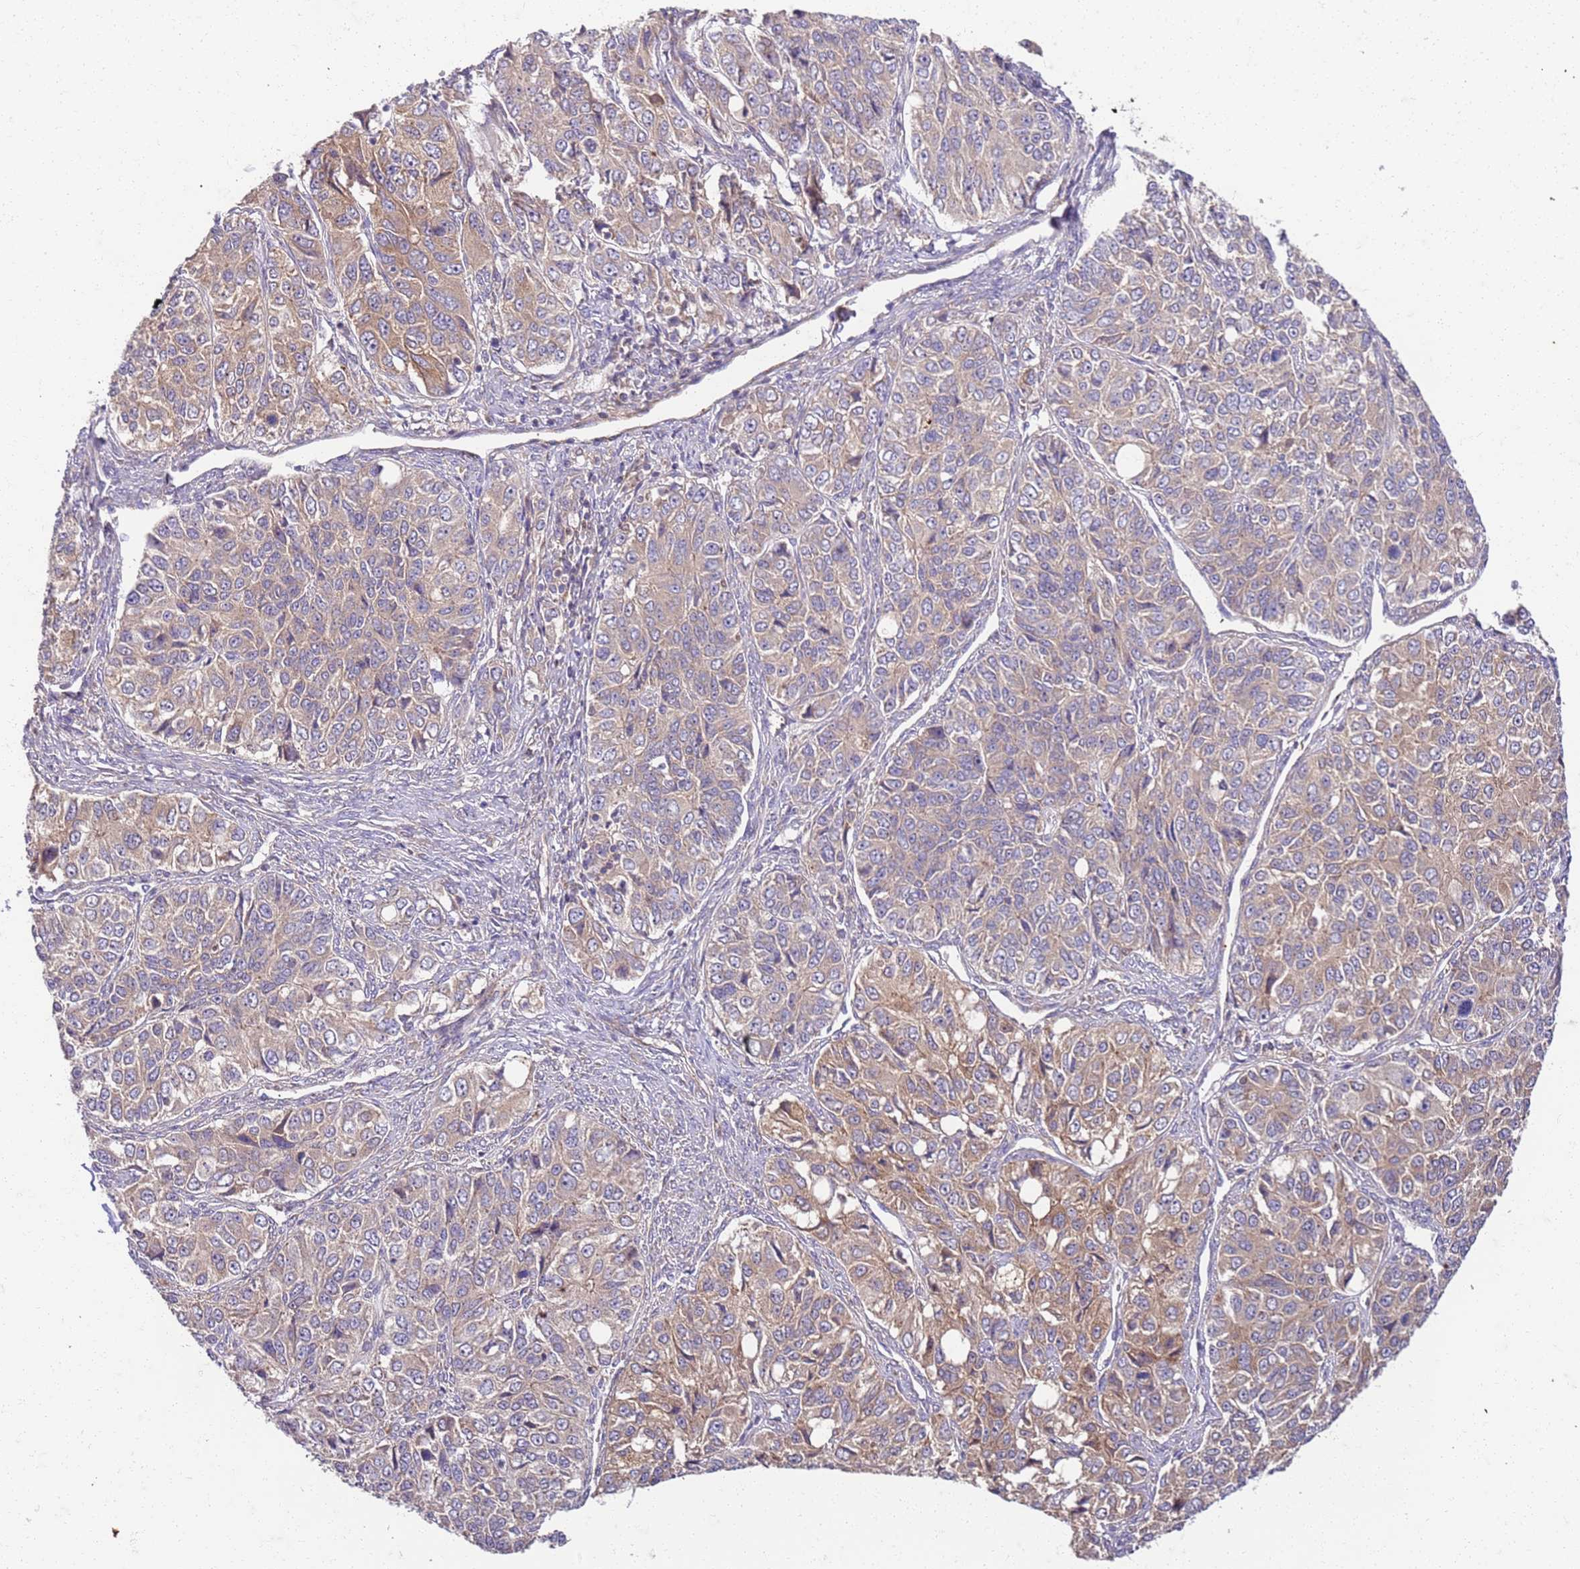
{"staining": {"intensity": "weak", "quantity": ">75%", "location": "cytoplasmic/membranous"}, "tissue": "ovarian cancer", "cell_type": "Tumor cells", "image_type": "cancer", "snomed": [{"axis": "morphology", "description": "Carcinoma, endometroid"}, {"axis": "topography", "description": "Ovary"}], "caption": "The image reveals immunohistochemical staining of ovarian cancer (endometroid carcinoma). There is weak cytoplasmic/membranous staining is present in about >75% of tumor cells. The protein is stained brown, and the nuclei are stained in blue (DAB IHC with brightfield microscopy, high magnification).", "gene": "OSBP", "patient": {"sex": "female", "age": 51}}